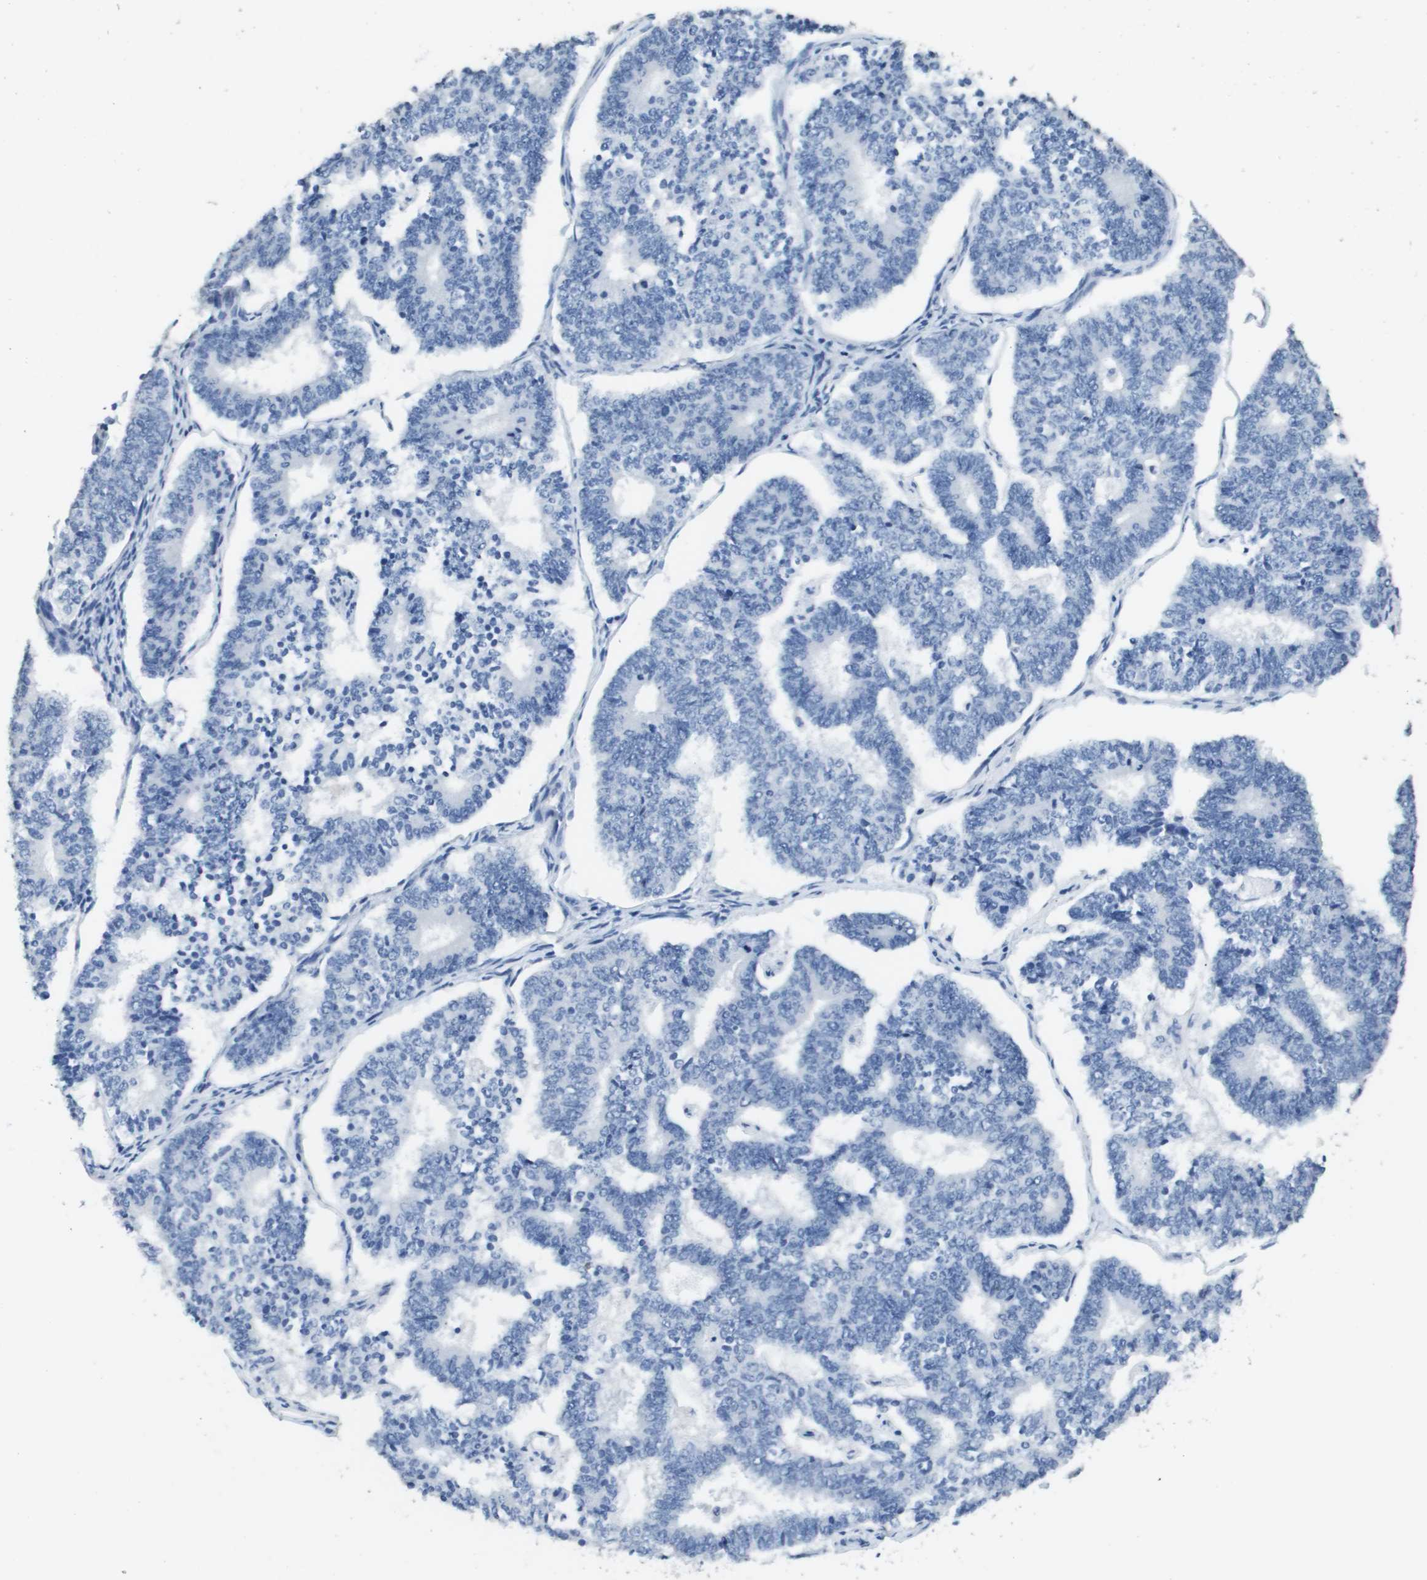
{"staining": {"intensity": "negative", "quantity": "none", "location": "none"}, "tissue": "endometrial cancer", "cell_type": "Tumor cells", "image_type": "cancer", "snomed": [{"axis": "morphology", "description": "Adenocarcinoma, NOS"}, {"axis": "topography", "description": "Endometrium"}], "caption": "Tumor cells are negative for brown protein staining in adenocarcinoma (endometrial). (DAB immunohistochemistry (IHC) with hematoxylin counter stain).", "gene": "MT3", "patient": {"sex": "female", "age": 70}}